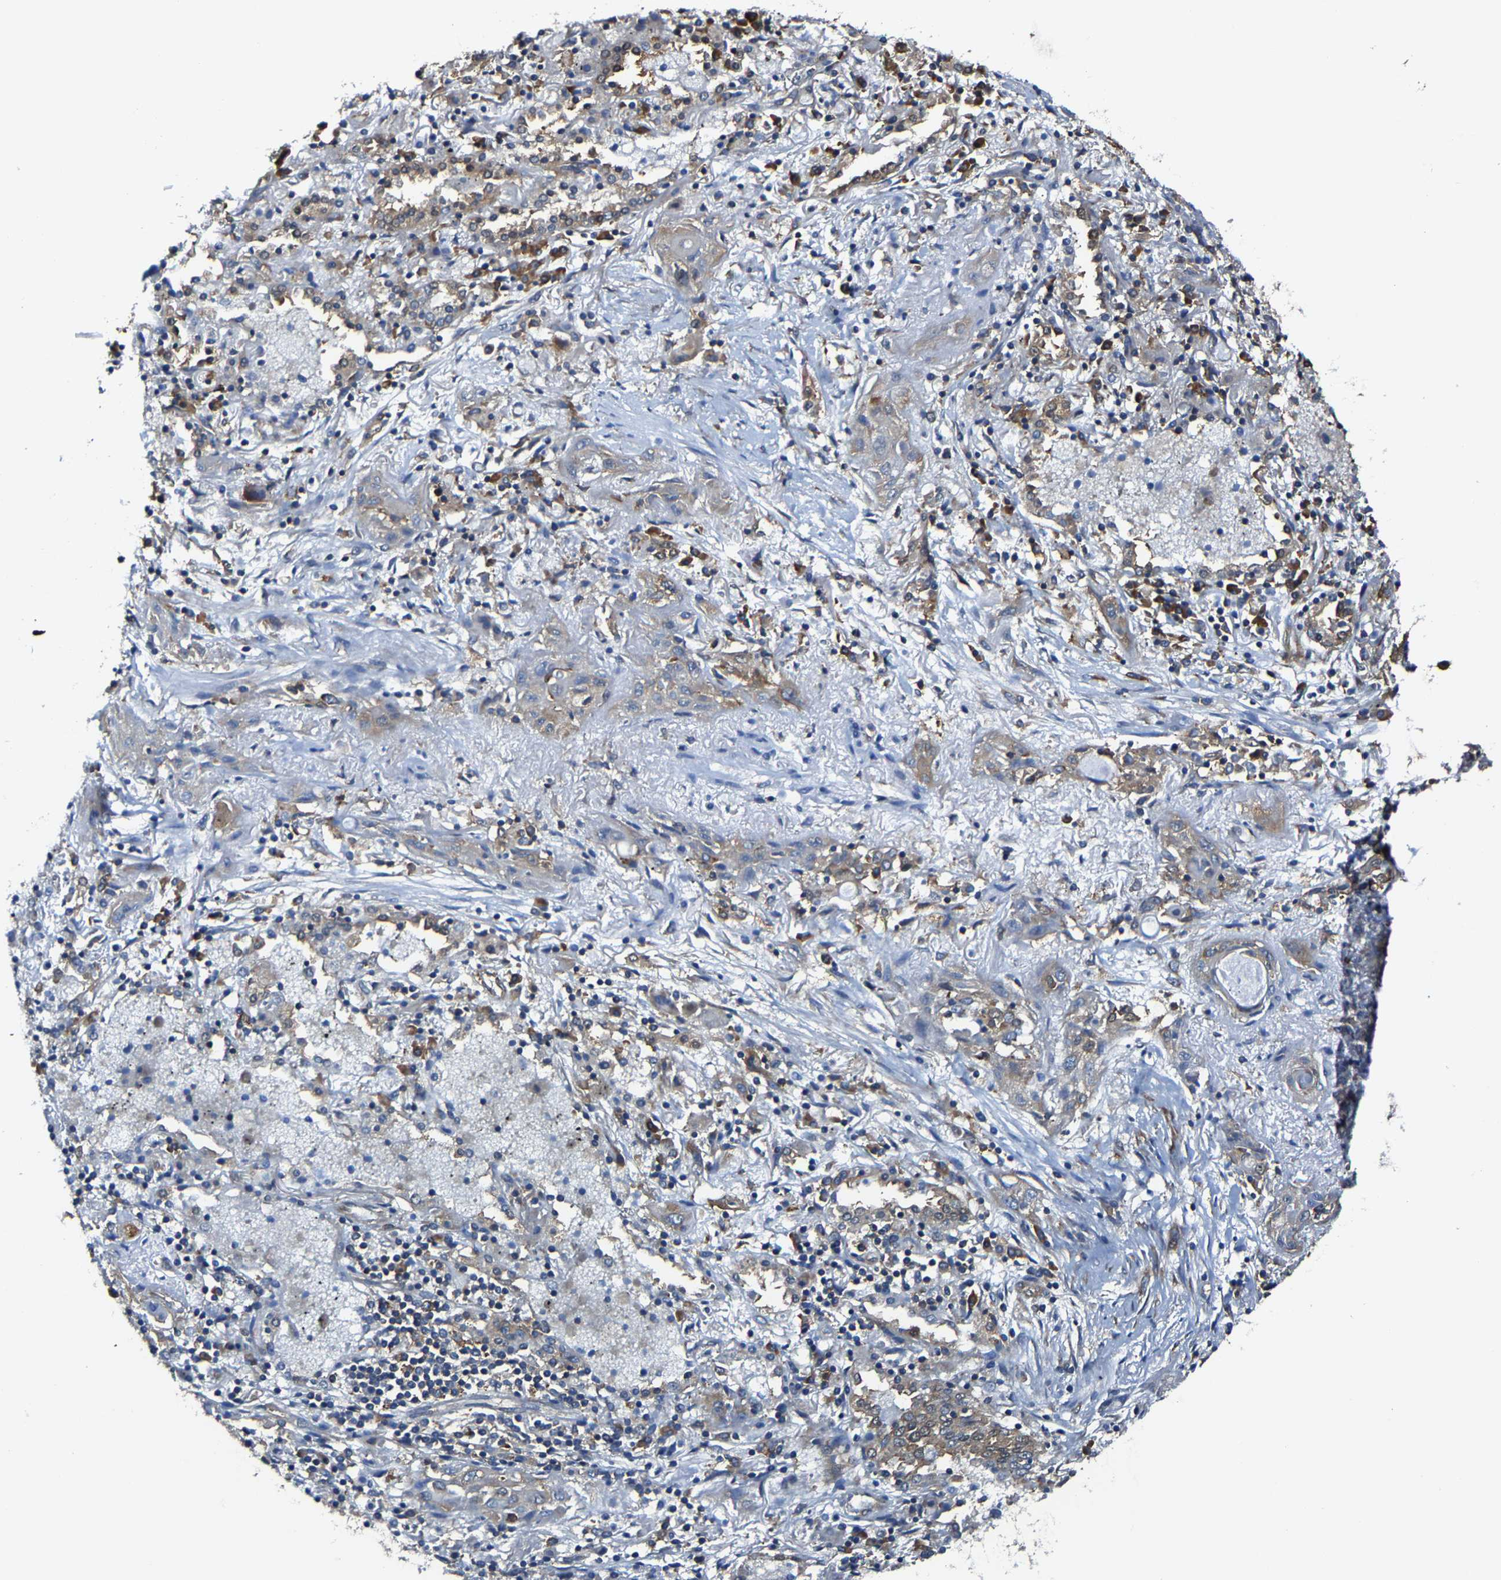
{"staining": {"intensity": "moderate", "quantity": ">75%", "location": "cytoplasmic/membranous"}, "tissue": "lung cancer", "cell_type": "Tumor cells", "image_type": "cancer", "snomed": [{"axis": "morphology", "description": "Squamous cell carcinoma, NOS"}, {"axis": "topography", "description": "Lung"}], "caption": "Lung squamous cell carcinoma stained with DAB (3,3'-diaminobenzidine) immunohistochemistry (IHC) exhibits medium levels of moderate cytoplasmic/membranous staining in approximately >75% of tumor cells.", "gene": "G3BP2", "patient": {"sex": "female", "age": 47}}